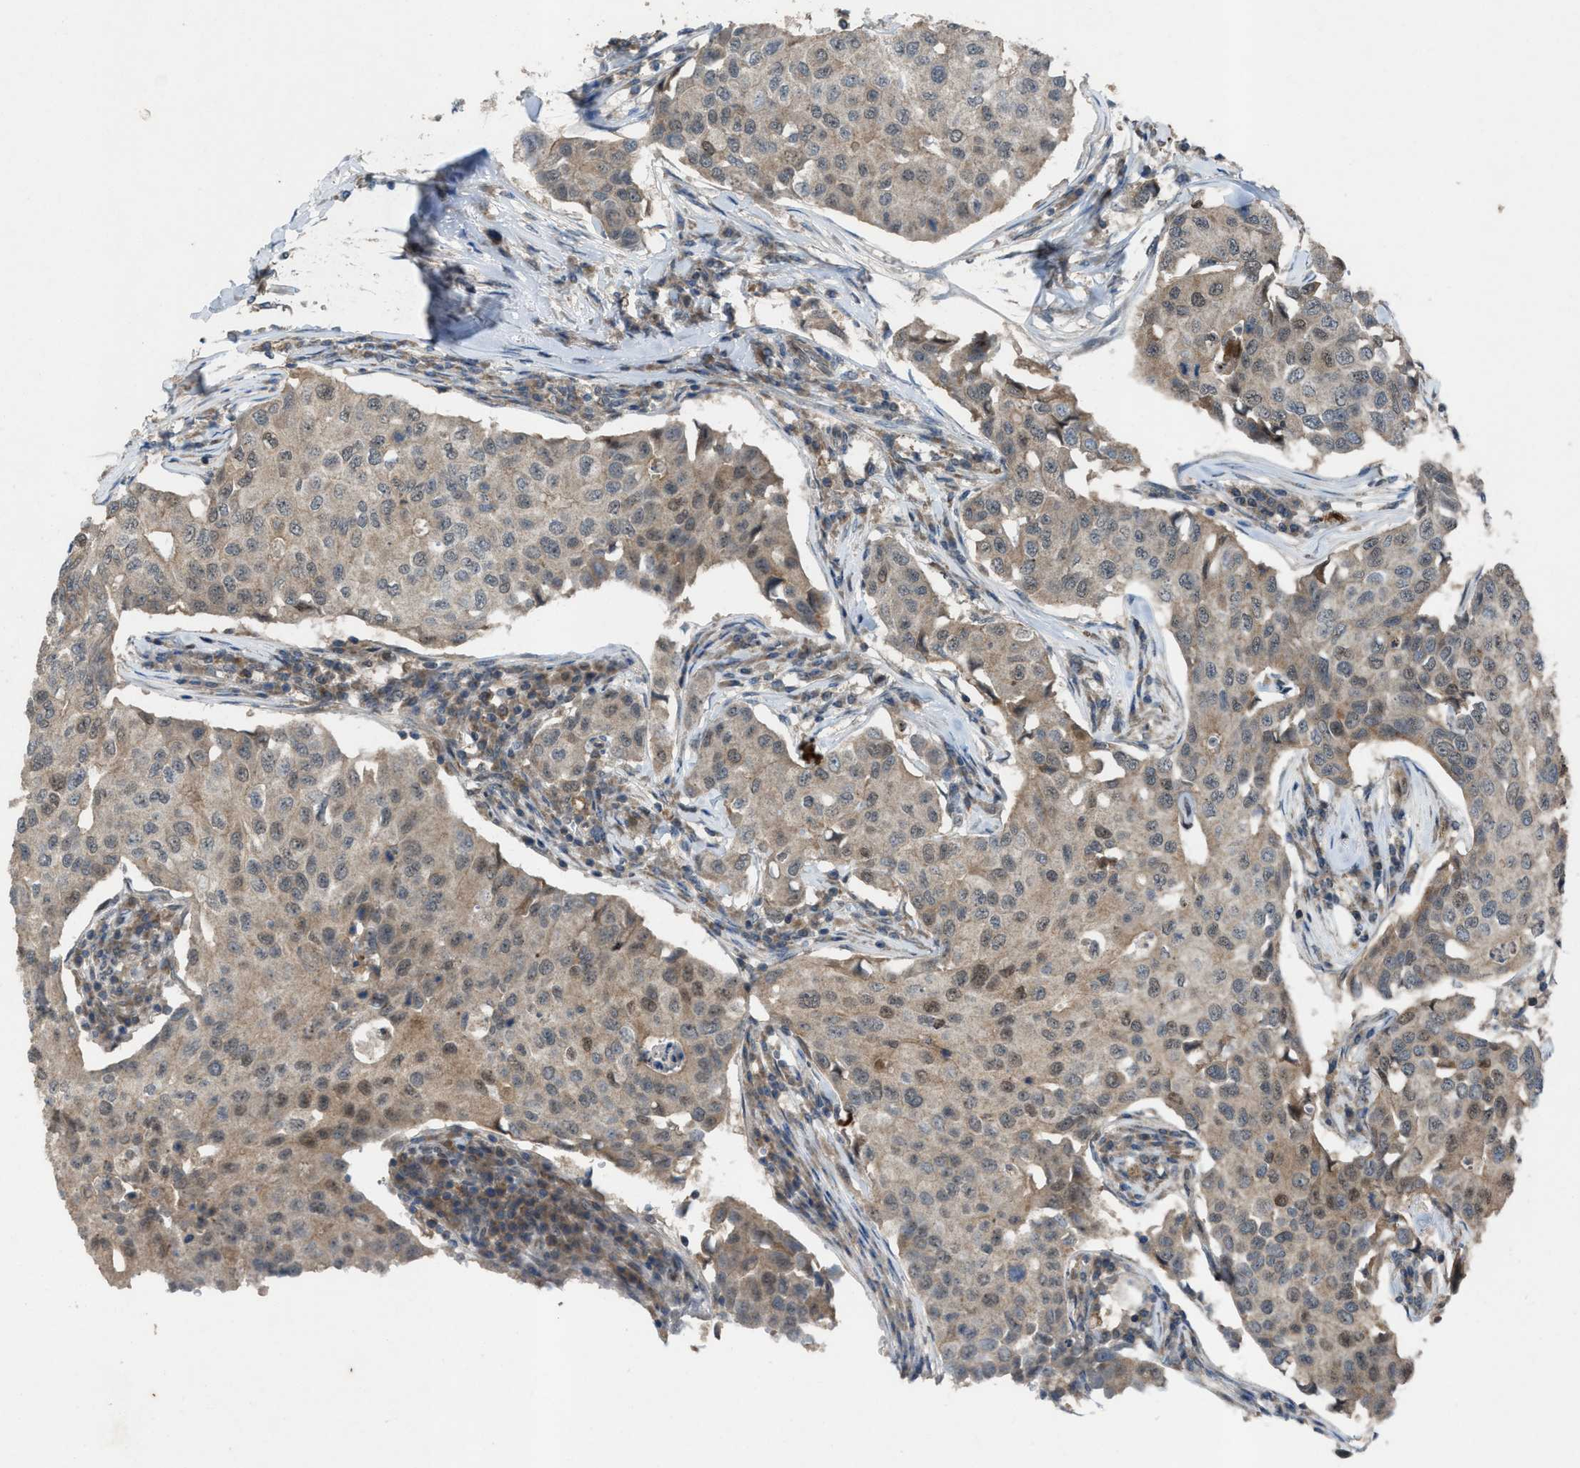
{"staining": {"intensity": "weak", "quantity": ">75%", "location": "cytoplasmic/membranous"}, "tissue": "breast cancer", "cell_type": "Tumor cells", "image_type": "cancer", "snomed": [{"axis": "morphology", "description": "Duct carcinoma"}, {"axis": "topography", "description": "Breast"}], "caption": "Immunohistochemical staining of infiltrating ductal carcinoma (breast) demonstrates weak cytoplasmic/membranous protein staining in about >75% of tumor cells.", "gene": "PLAA", "patient": {"sex": "female", "age": 80}}